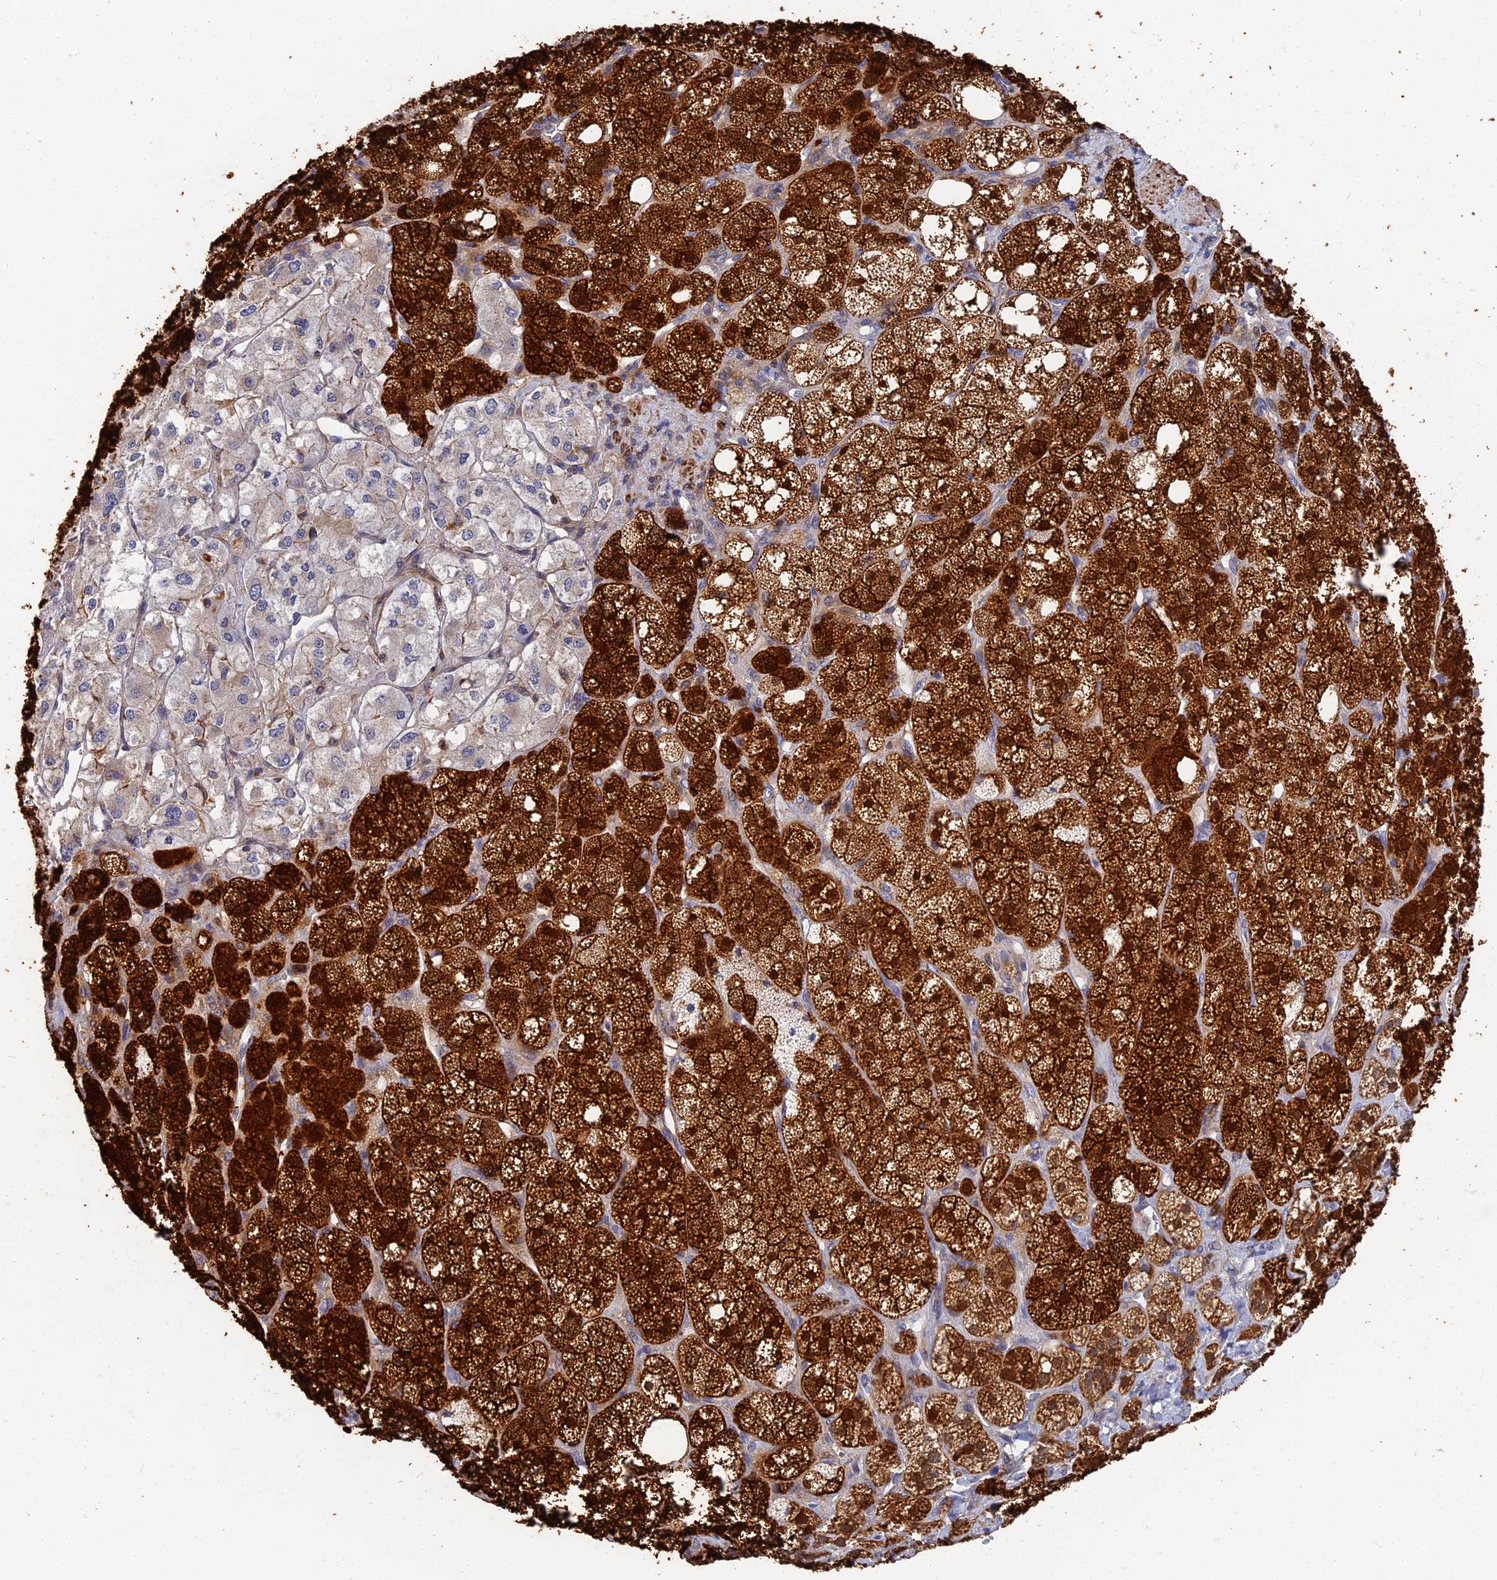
{"staining": {"intensity": "strong", "quantity": "25%-75%", "location": "cytoplasmic/membranous,nuclear"}, "tissue": "adrenal gland", "cell_type": "Glandular cells", "image_type": "normal", "snomed": [{"axis": "morphology", "description": "Normal tissue, NOS"}, {"axis": "topography", "description": "Adrenal gland"}], "caption": "Normal adrenal gland demonstrates strong cytoplasmic/membranous,nuclear staining in about 25%-75% of glandular cells.", "gene": "CCDC113", "patient": {"sex": "male", "age": 61}}